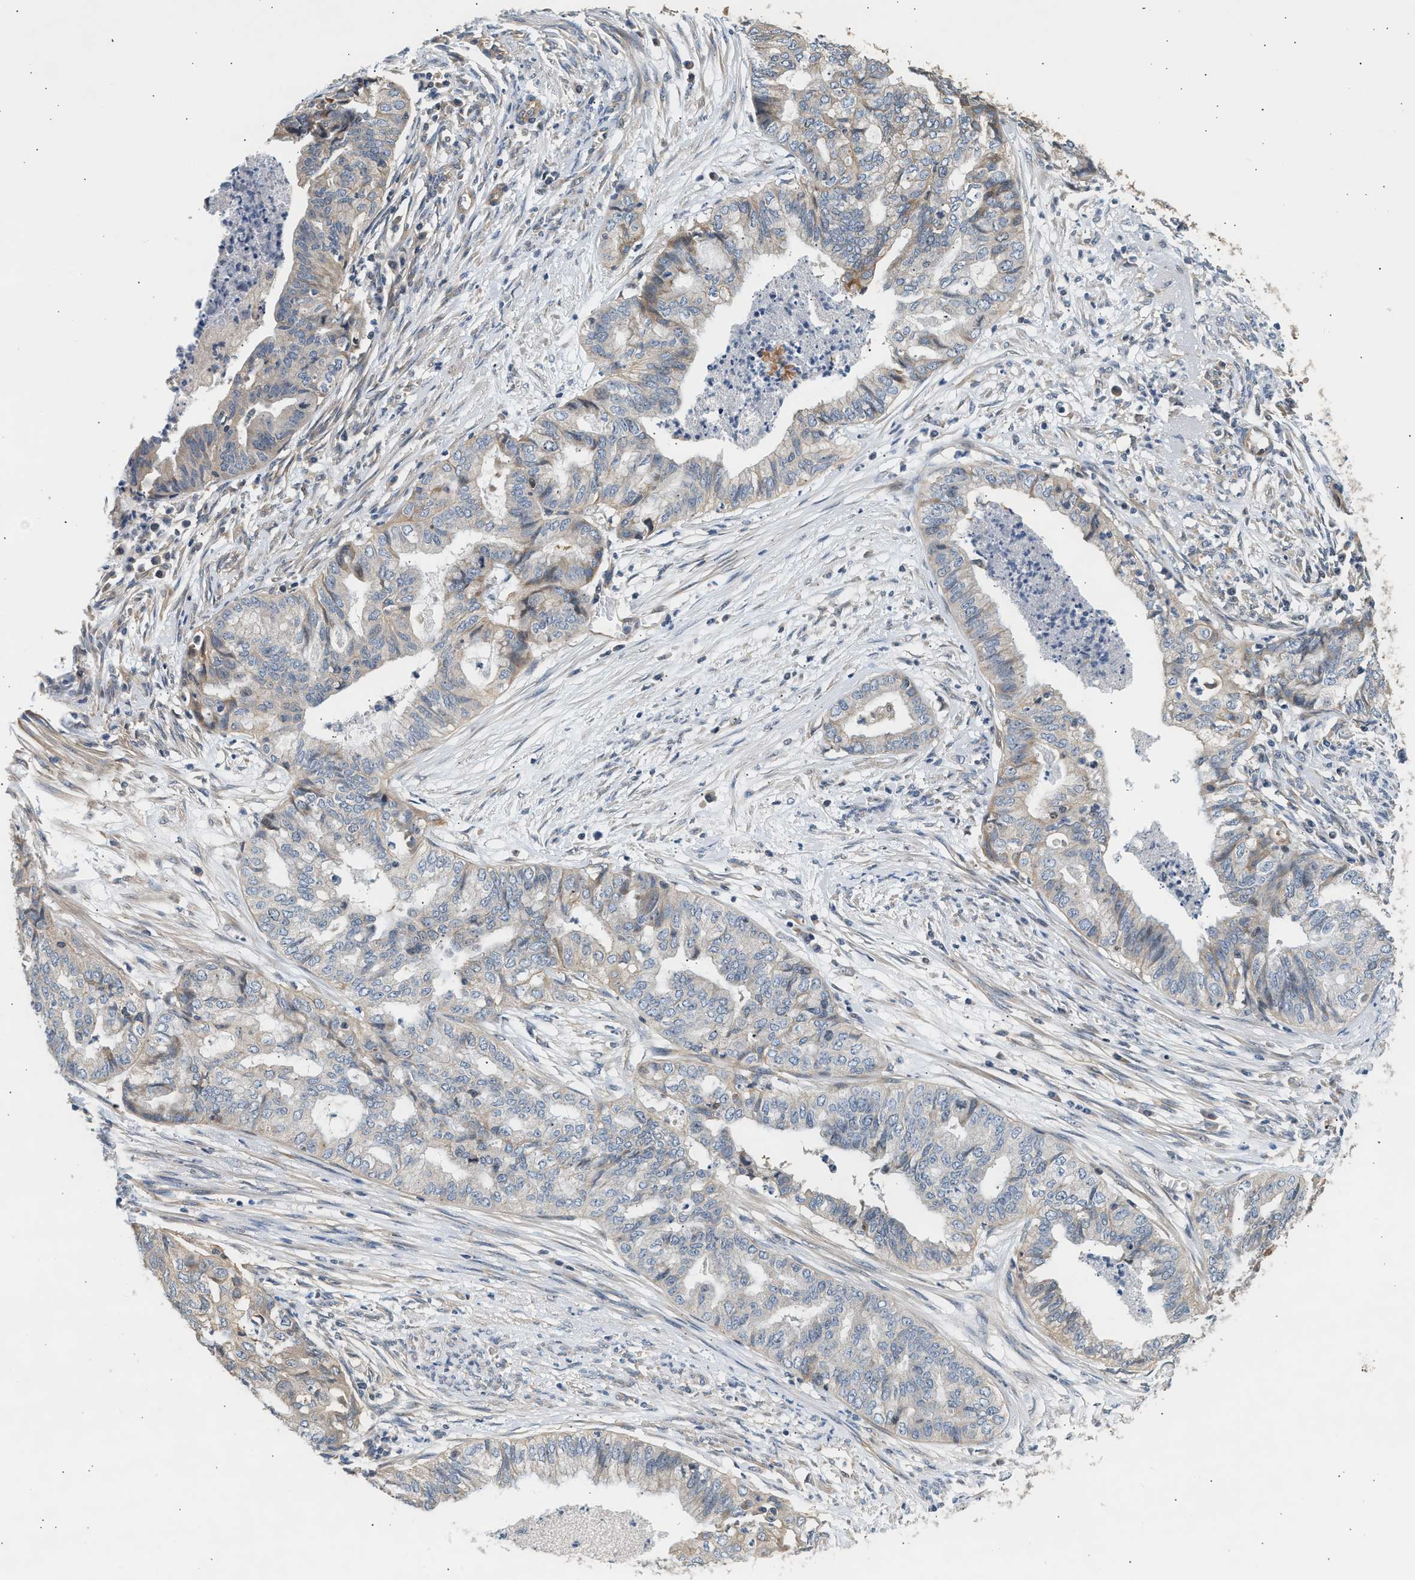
{"staining": {"intensity": "negative", "quantity": "none", "location": "none"}, "tissue": "endometrial cancer", "cell_type": "Tumor cells", "image_type": "cancer", "snomed": [{"axis": "morphology", "description": "Adenocarcinoma, NOS"}, {"axis": "topography", "description": "Endometrium"}], "caption": "This is an immunohistochemistry micrograph of human endometrial cancer. There is no staining in tumor cells.", "gene": "WDR31", "patient": {"sex": "female", "age": 79}}